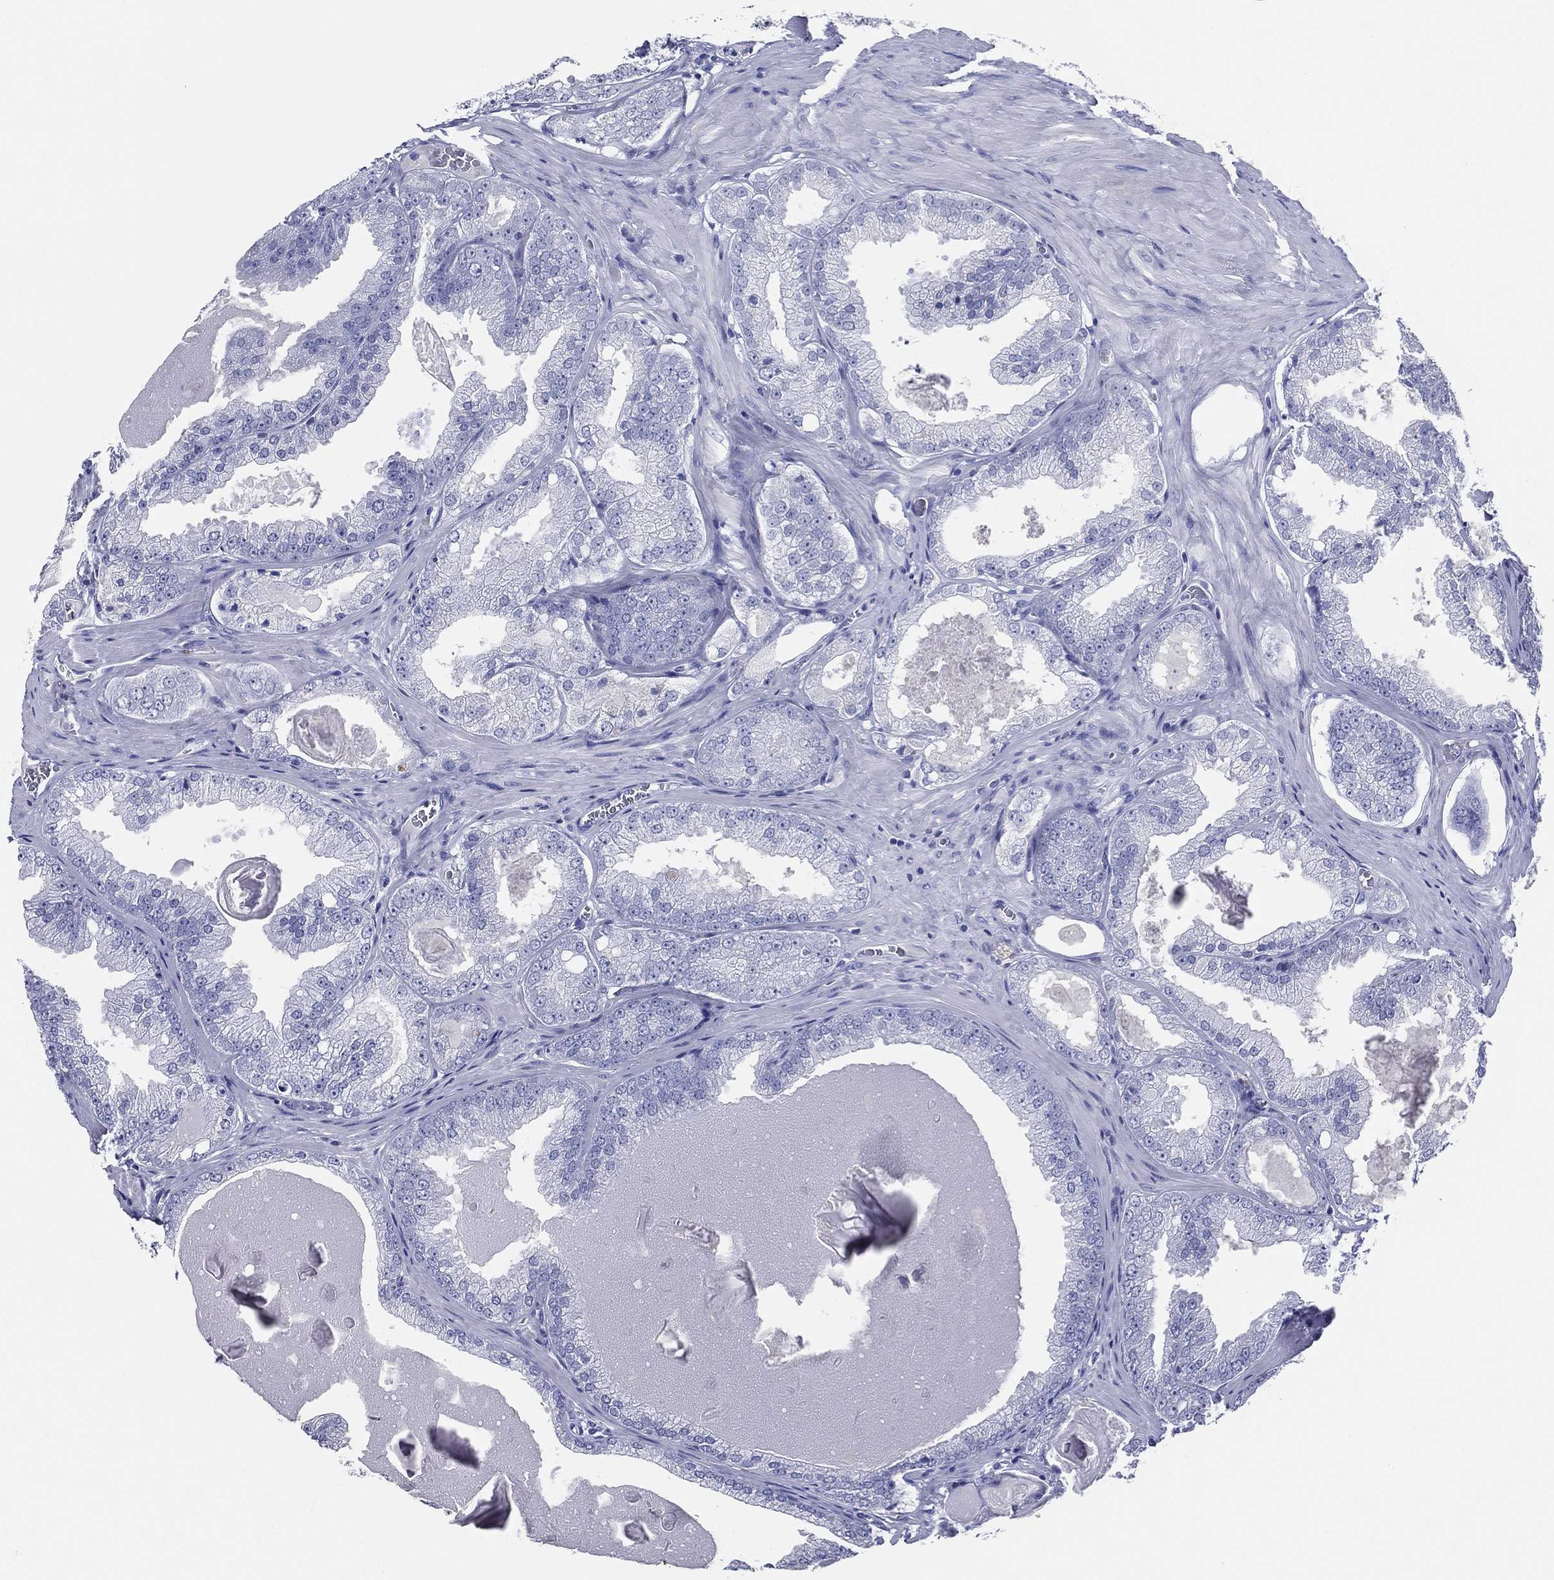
{"staining": {"intensity": "negative", "quantity": "none", "location": "none"}, "tissue": "prostate cancer", "cell_type": "Tumor cells", "image_type": "cancer", "snomed": [{"axis": "morphology", "description": "Adenocarcinoma, Low grade"}, {"axis": "topography", "description": "Prostate"}], "caption": "This is a micrograph of IHC staining of prostate cancer, which shows no expression in tumor cells.", "gene": "TFAP2A", "patient": {"sex": "male", "age": 72}}